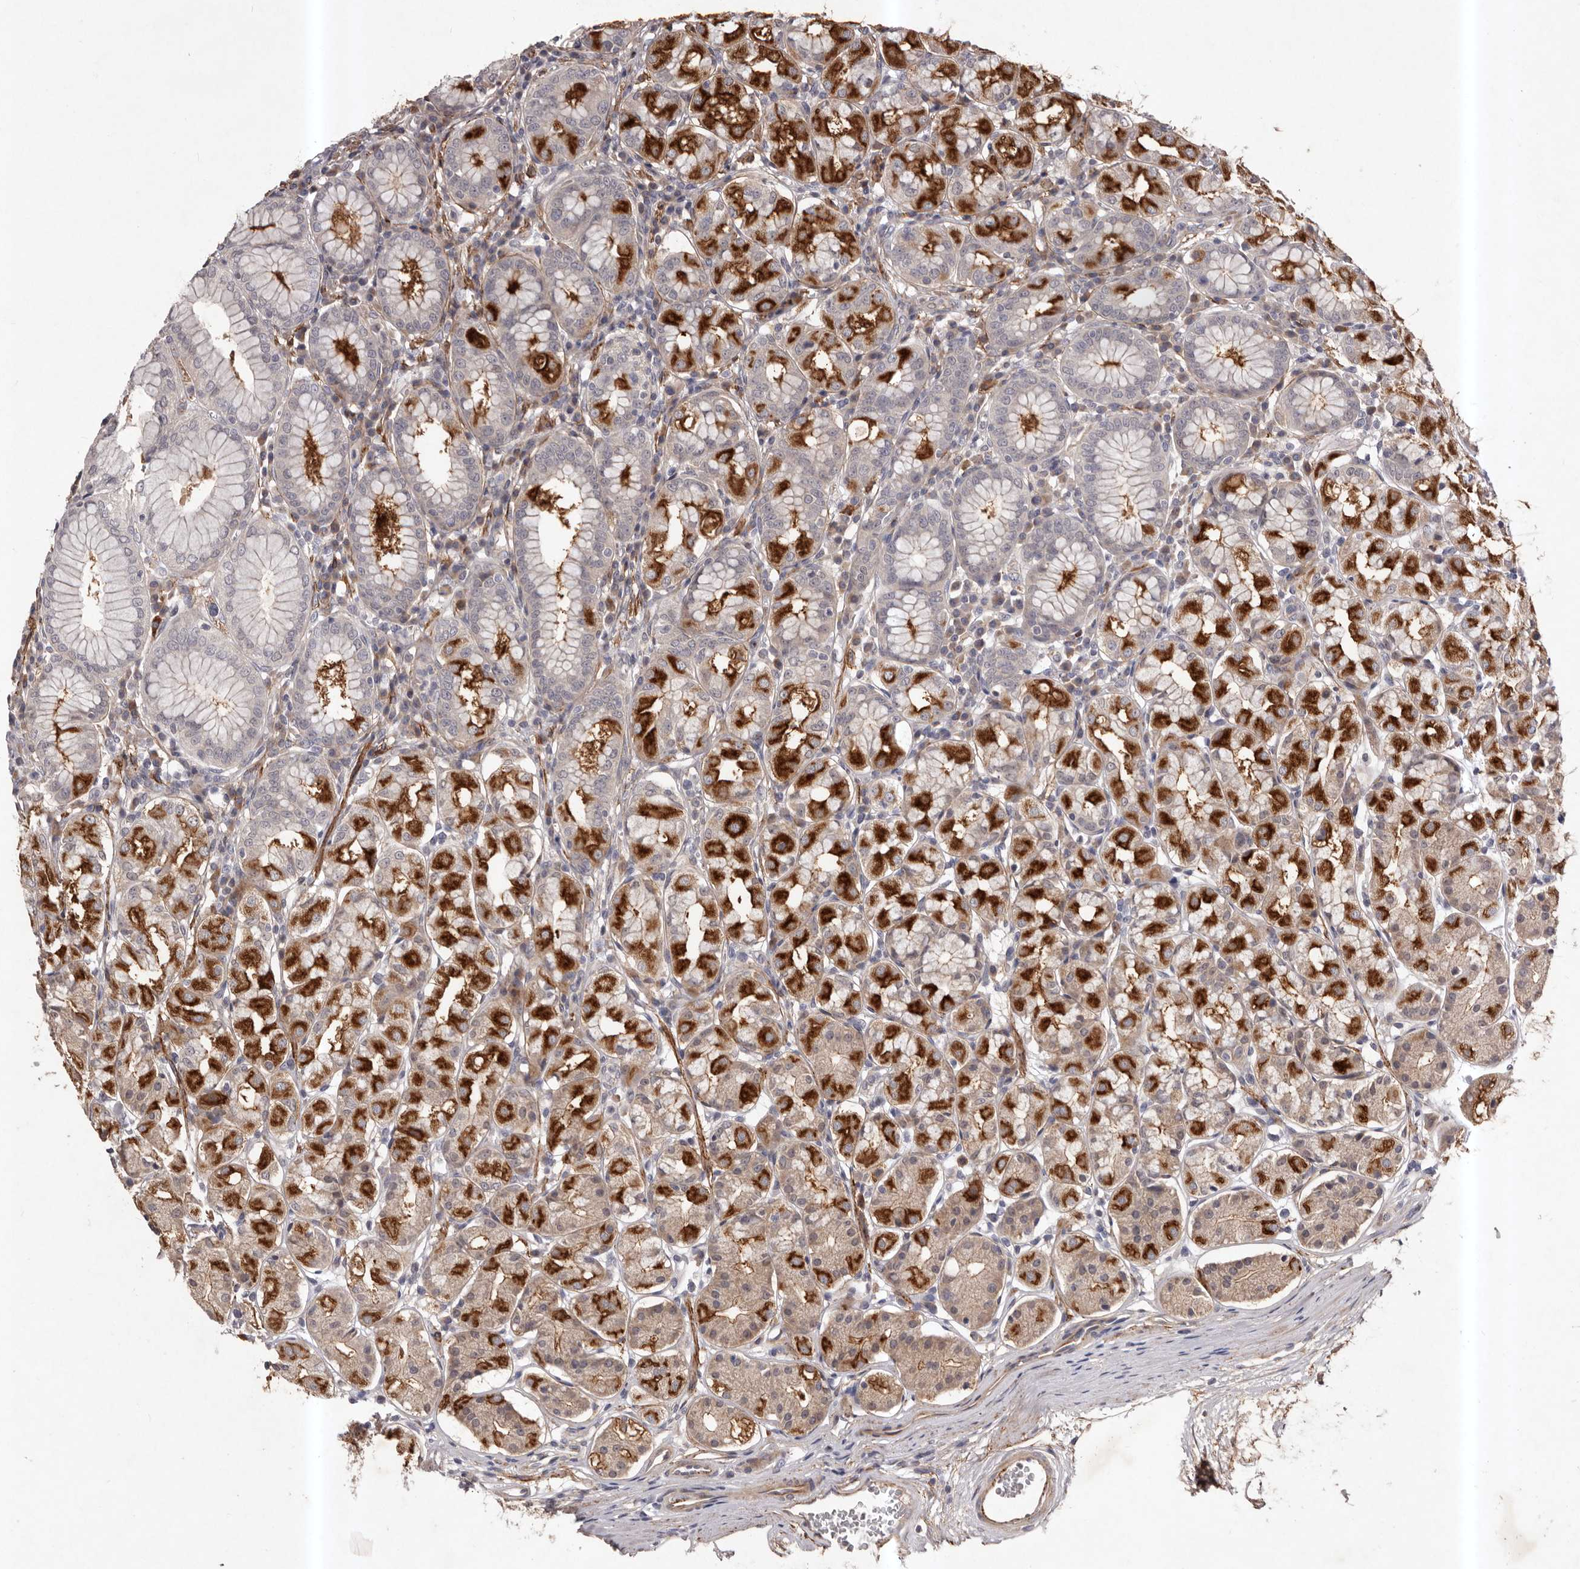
{"staining": {"intensity": "strong", "quantity": "25%-75%", "location": "cytoplasmic/membranous"}, "tissue": "stomach", "cell_type": "Glandular cells", "image_type": "normal", "snomed": [{"axis": "morphology", "description": "Normal tissue, NOS"}, {"axis": "topography", "description": "Stomach"}, {"axis": "topography", "description": "Stomach, lower"}], "caption": "Immunohistochemistry (IHC) (DAB (3,3'-diaminobenzidine)) staining of normal human stomach shows strong cytoplasmic/membranous protein staining in approximately 25%-75% of glandular cells. (DAB (3,3'-diaminobenzidine) IHC, brown staining for protein, blue staining for nuclei).", "gene": "HBS1L", "patient": {"sex": "female", "age": 56}}